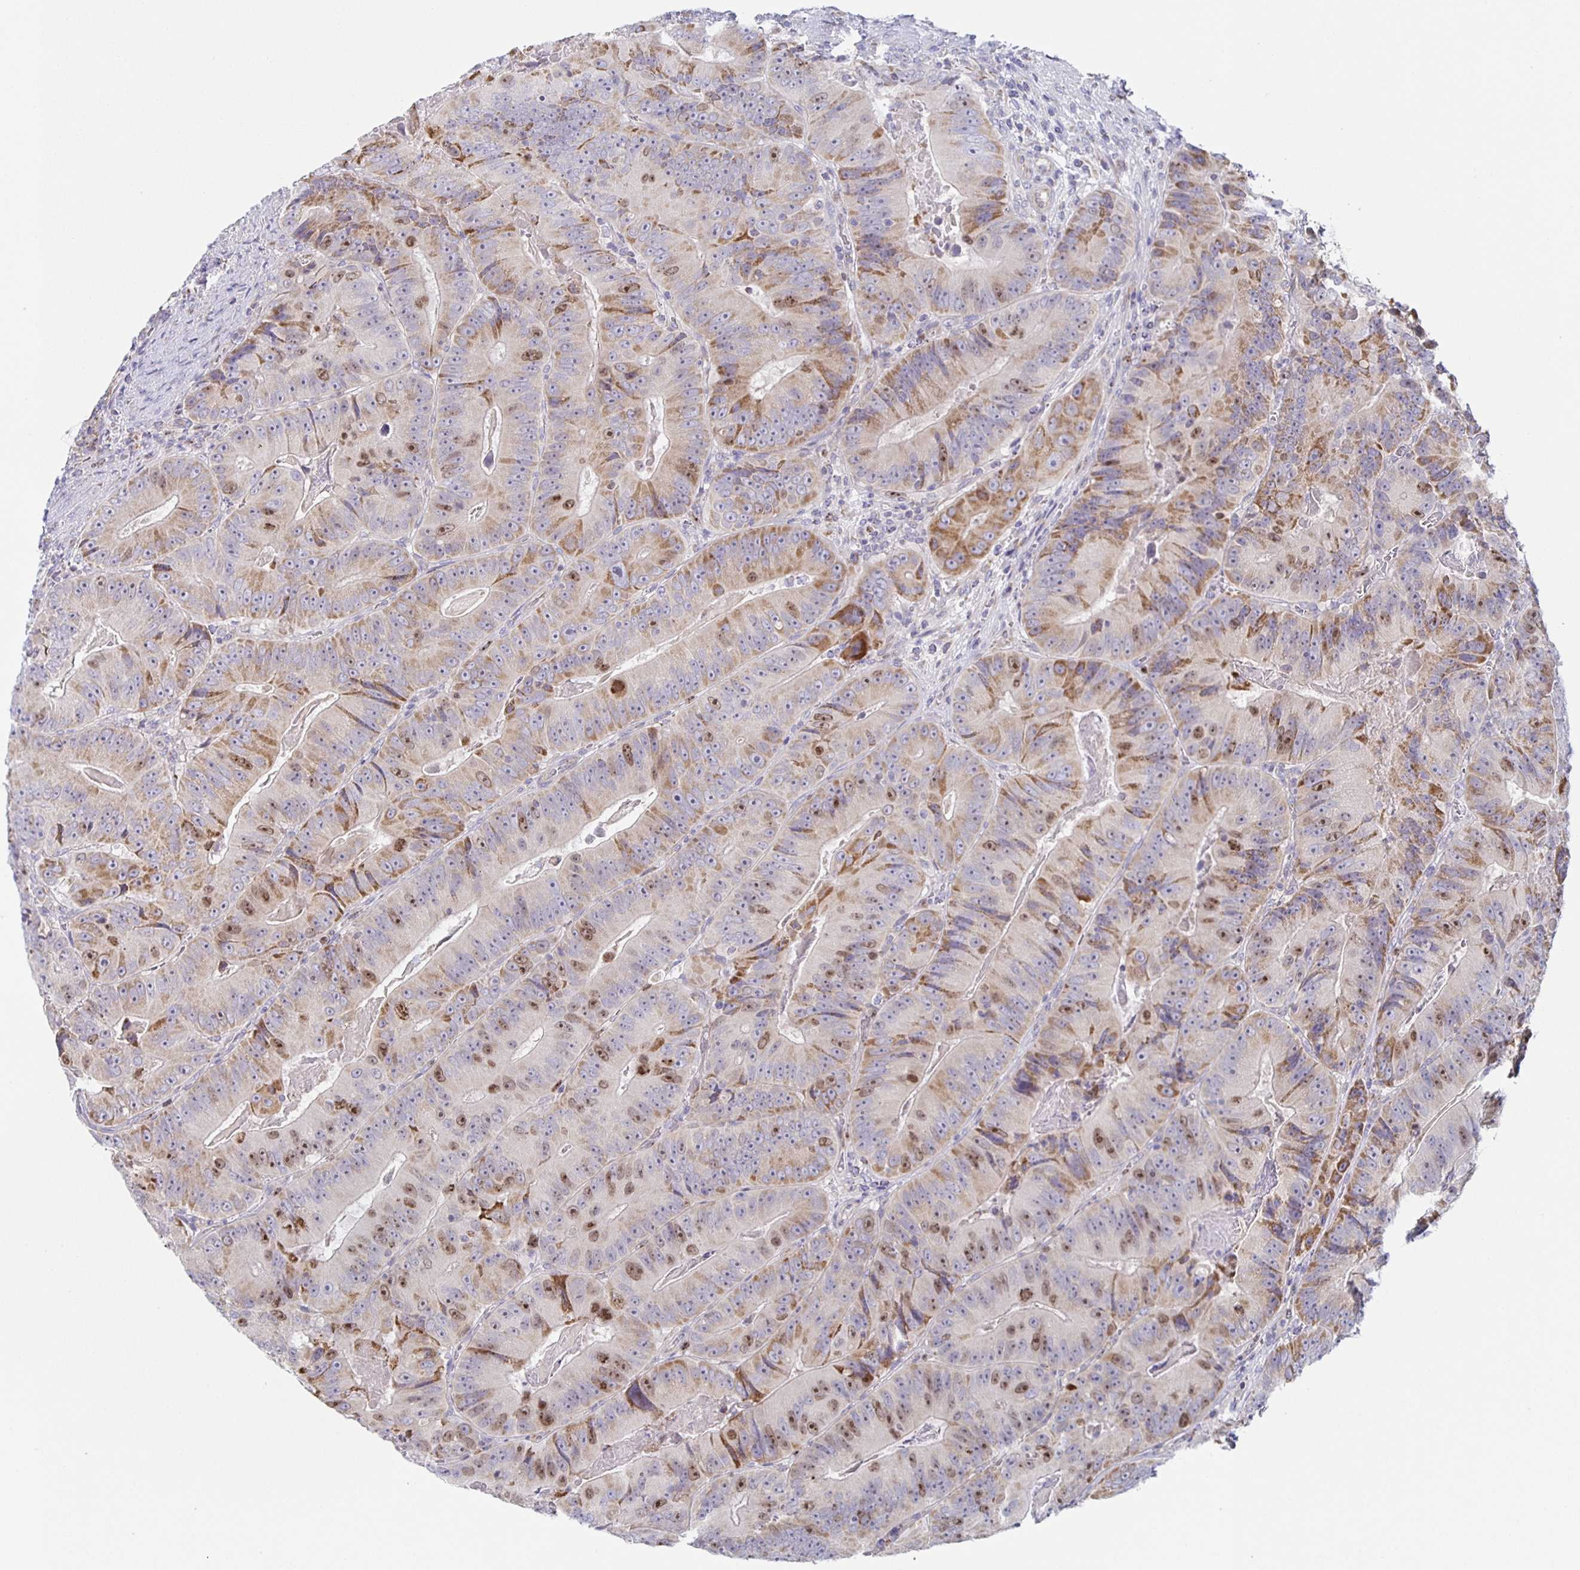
{"staining": {"intensity": "moderate", "quantity": "25%-75%", "location": "cytoplasmic/membranous,nuclear"}, "tissue": "colorectal cancer", "cell_type": "Tumor cells", "image_type": "cancer", "snomed": [{"axis": "morphology", "description": "Adenocarcinoma, NOS"}, {"axis": "topography", "description": "Colon"}], "caption": "Protein analysis of colorectal adenocarcinoma tissue exhibits moderate cytoplasmic/membranous and nuclear expression in approximately 25%-75% of tumor cells.", "gene": "CENPH", "patient": {"sex": "female", "age": 86}}